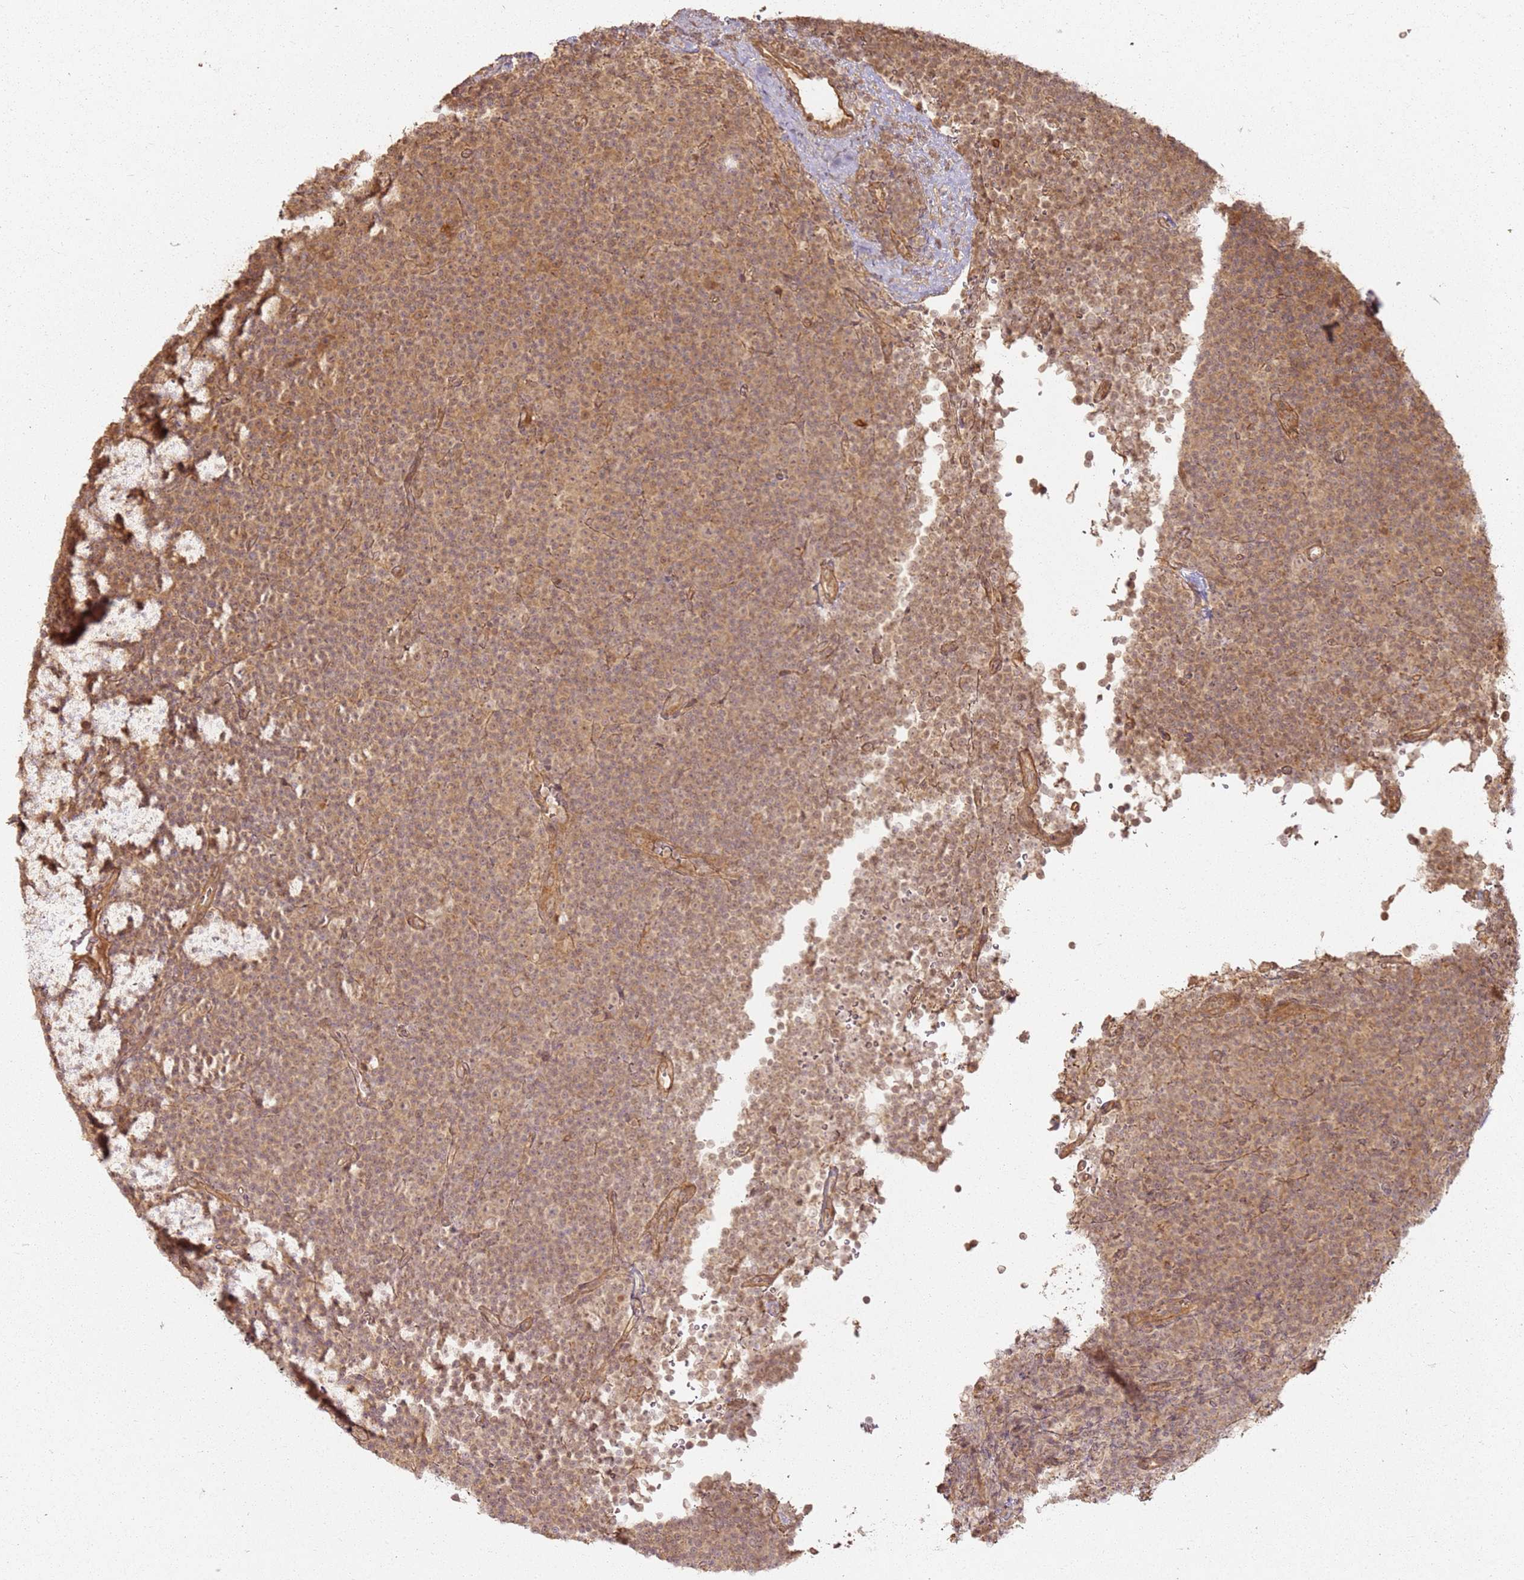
{"staining": {"intensity": "moderate", "quantity": "25%-75%", "location": "cytoplasmic/membranous"}, "tissue": "lymphoma", "cell_type": "Tumor cells", "image_type": "cancer", "snomed": [{"axis": "morphology", "description": "Malignant lymphoma, non-Hodgkin's type, Low grade"}, {"axis": "topography", "description": "Lymph node"}], "caption": "Moderate cytoplasmic/membranous protein positivity is appreciated in about 25%-75% of tumor cells in low-grade malignant lymphoma, non-Hodgkin's type.", "gene": "ZNF776", "patient": {"sex": "female", "age": 67}}